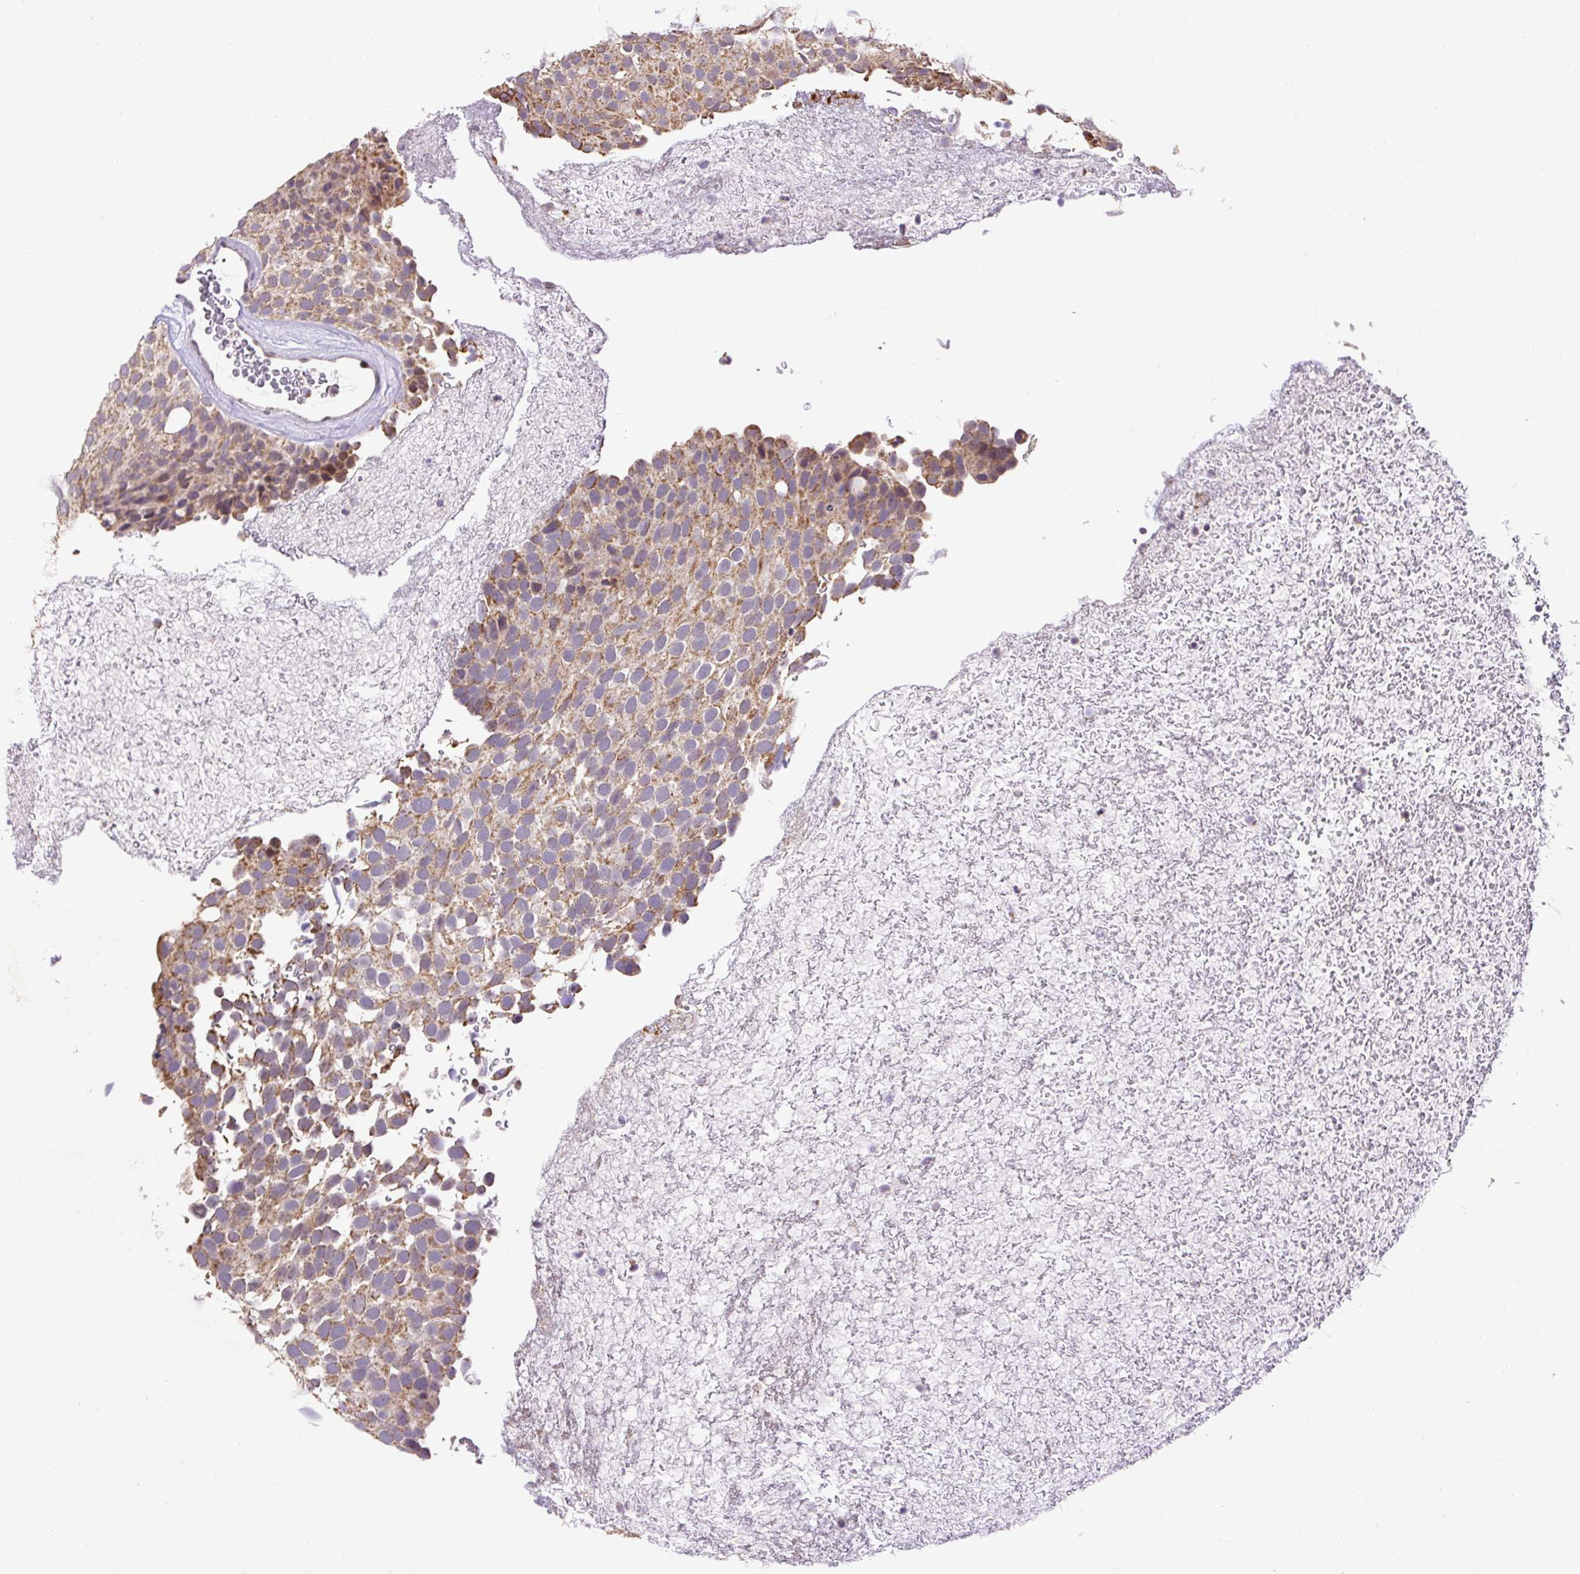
{"staining": {"intensity": "moderate", "quantity": ">75%", "location": "cytoplasmic/membranous"}, "tissue": "urothelial cancer", "cell_type": "Tumor cells", "image_type": "cancer", "snomed": [{"axis": "morphology", "description": "Urothelial carcinoma, Low grade"}, {"axis": "topography", "description": "Urinary bladder"}], "caption": "A brown stain shows moderate cytoplasmic/membranous staining of a protein in urothelial carcinoma (low-grade) tumor cells. The protein of interest is stained brown, and the nuclei are stained in blue (DAB IHC with brightfield microscopy, high magnification).", "gene": "MFSD9", "patient": {"sex": "male", "age": 78}}